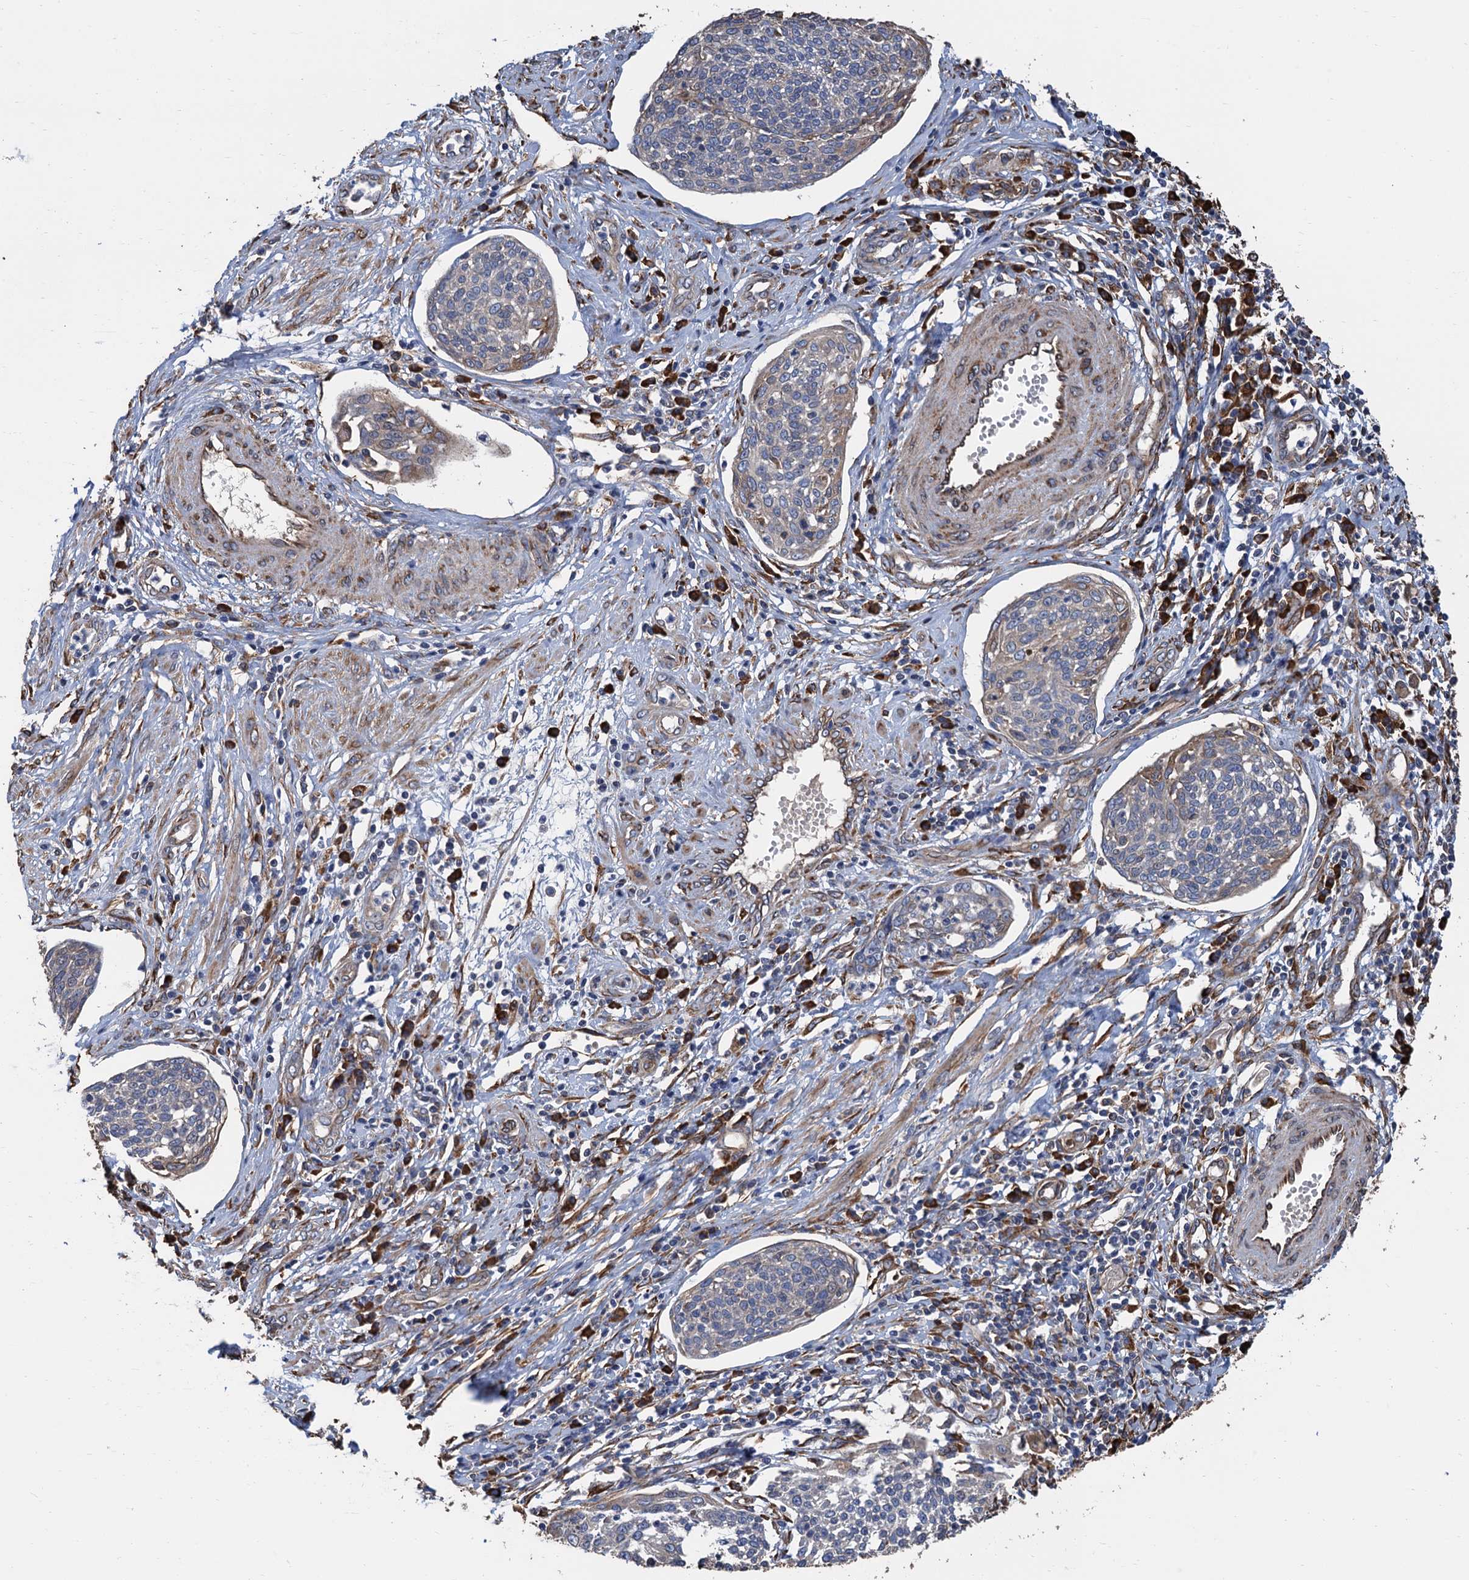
{"staining": {"intensity": "weak", "quantity": "<25%", "location": "cytoplasmic/membranous"}, "tissue": "cervical cancer", "cell_type": "Tumor cells", "image_type": "cancer", "snomed": [{"axis": "morphology", "description": "Squamous cell carcinoma, NOS"}, {"axis": "topography", "description": "Cervix"}], "caption": "Immunohistochemistry (IHC) of human squamous cell carcinoma (cervical) displays no expression in tumor cells. (Brightfield microscopy of DAB (3,3'-diaminobenzidine) immunohistochemistry (IHC) at high magnification).", "gene": "CNNM1", "patient": {"sex": "female", "age": 34}}